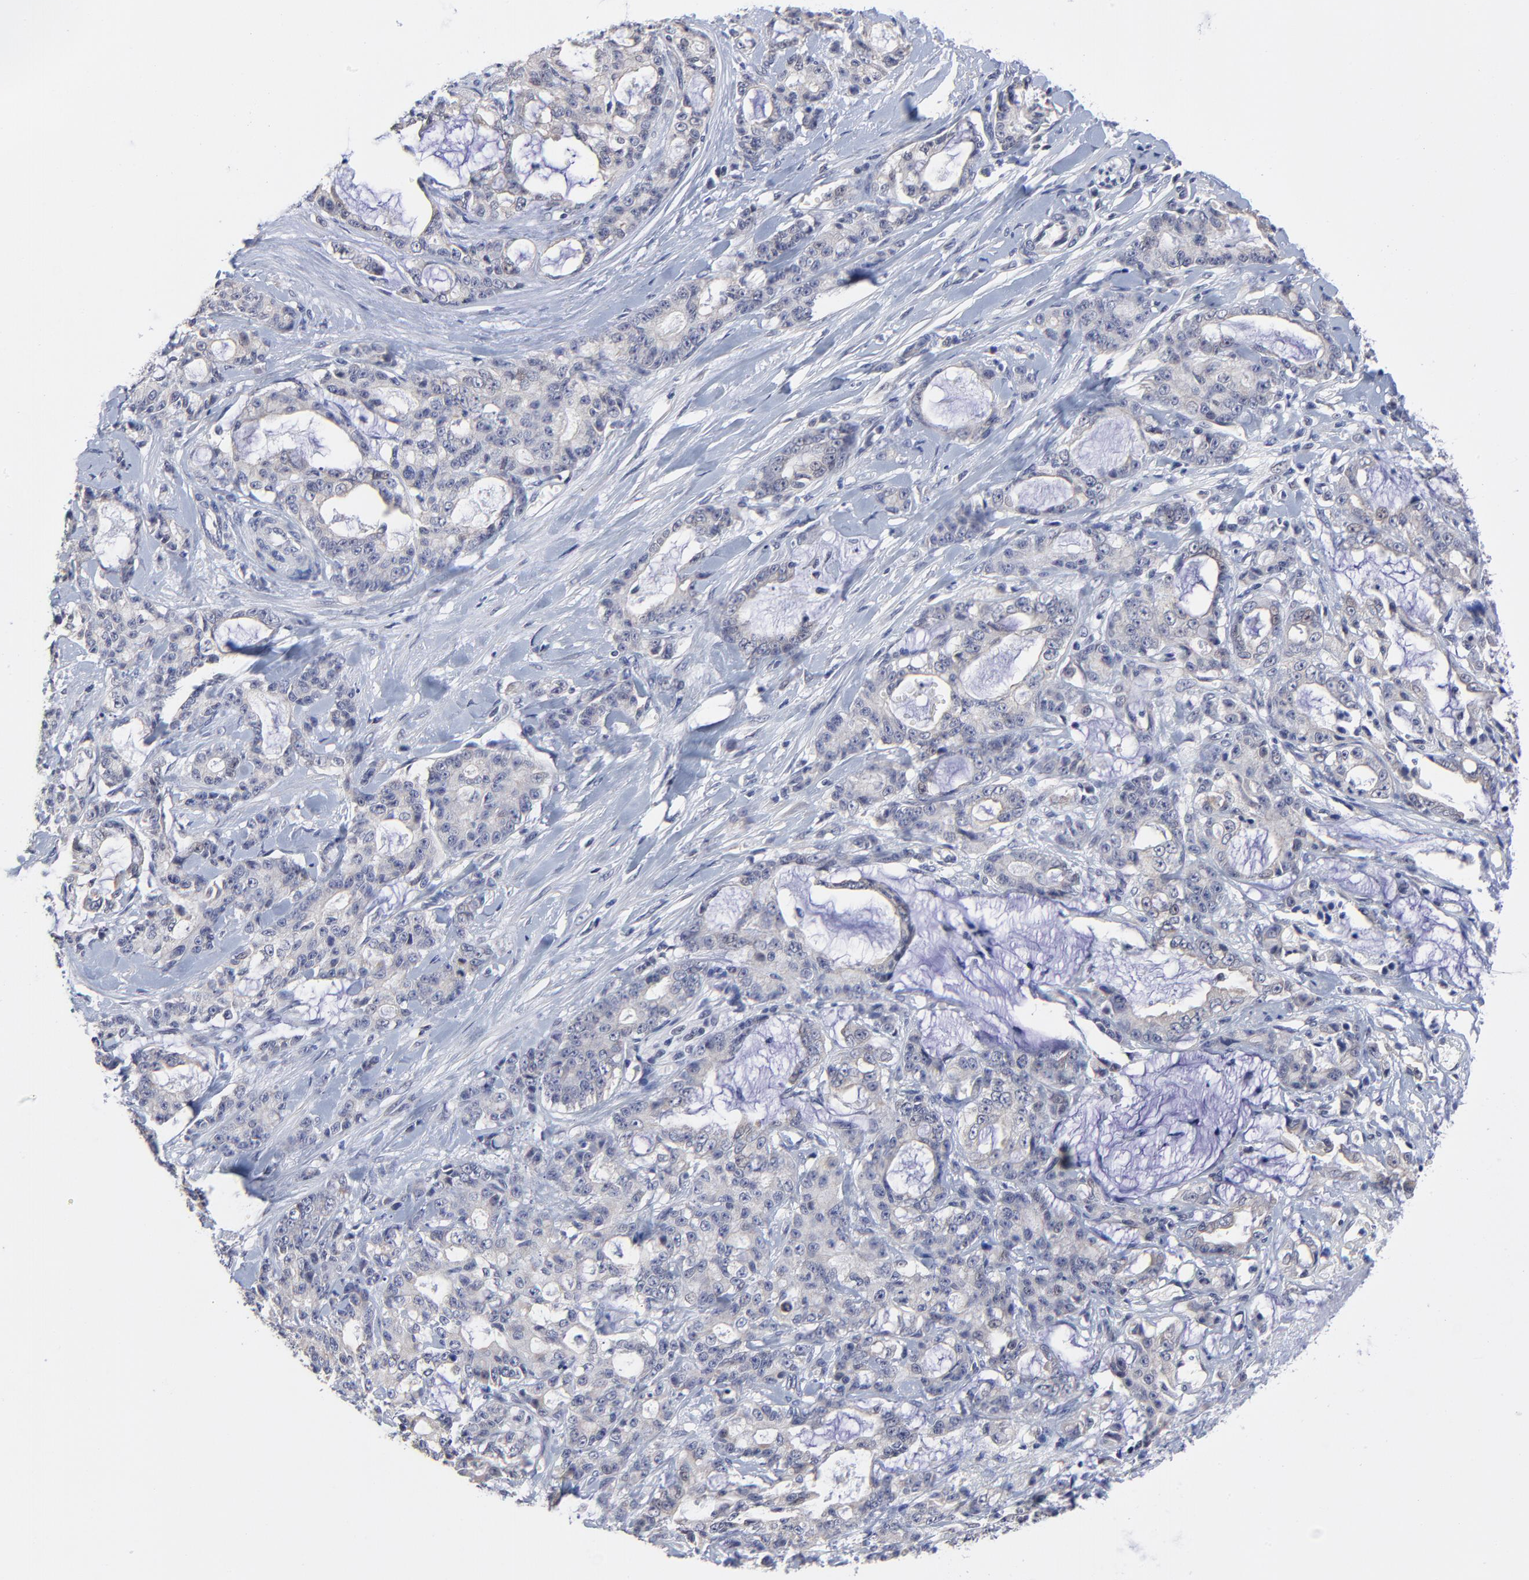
{"staining": {"intensity": "weak", "quantity": "<25%", "location": "cytoplasmic/membranous"}, "tissue": "pancreatic cancer", "cell_type": "Tumor cells", "image_type": "cancer", "snomed": [{"axis": "morphology", "description": "Adenocarcinoma, NOS"}, {"axis": "topography", "description": "Pancreas"}], "caption": "Pancreatic cancer was stained to show a protein in brown. There is no significant positivity in tumor cells.", "gene": "FBXO8", "patient": {"sex": "female", "age": 73}}